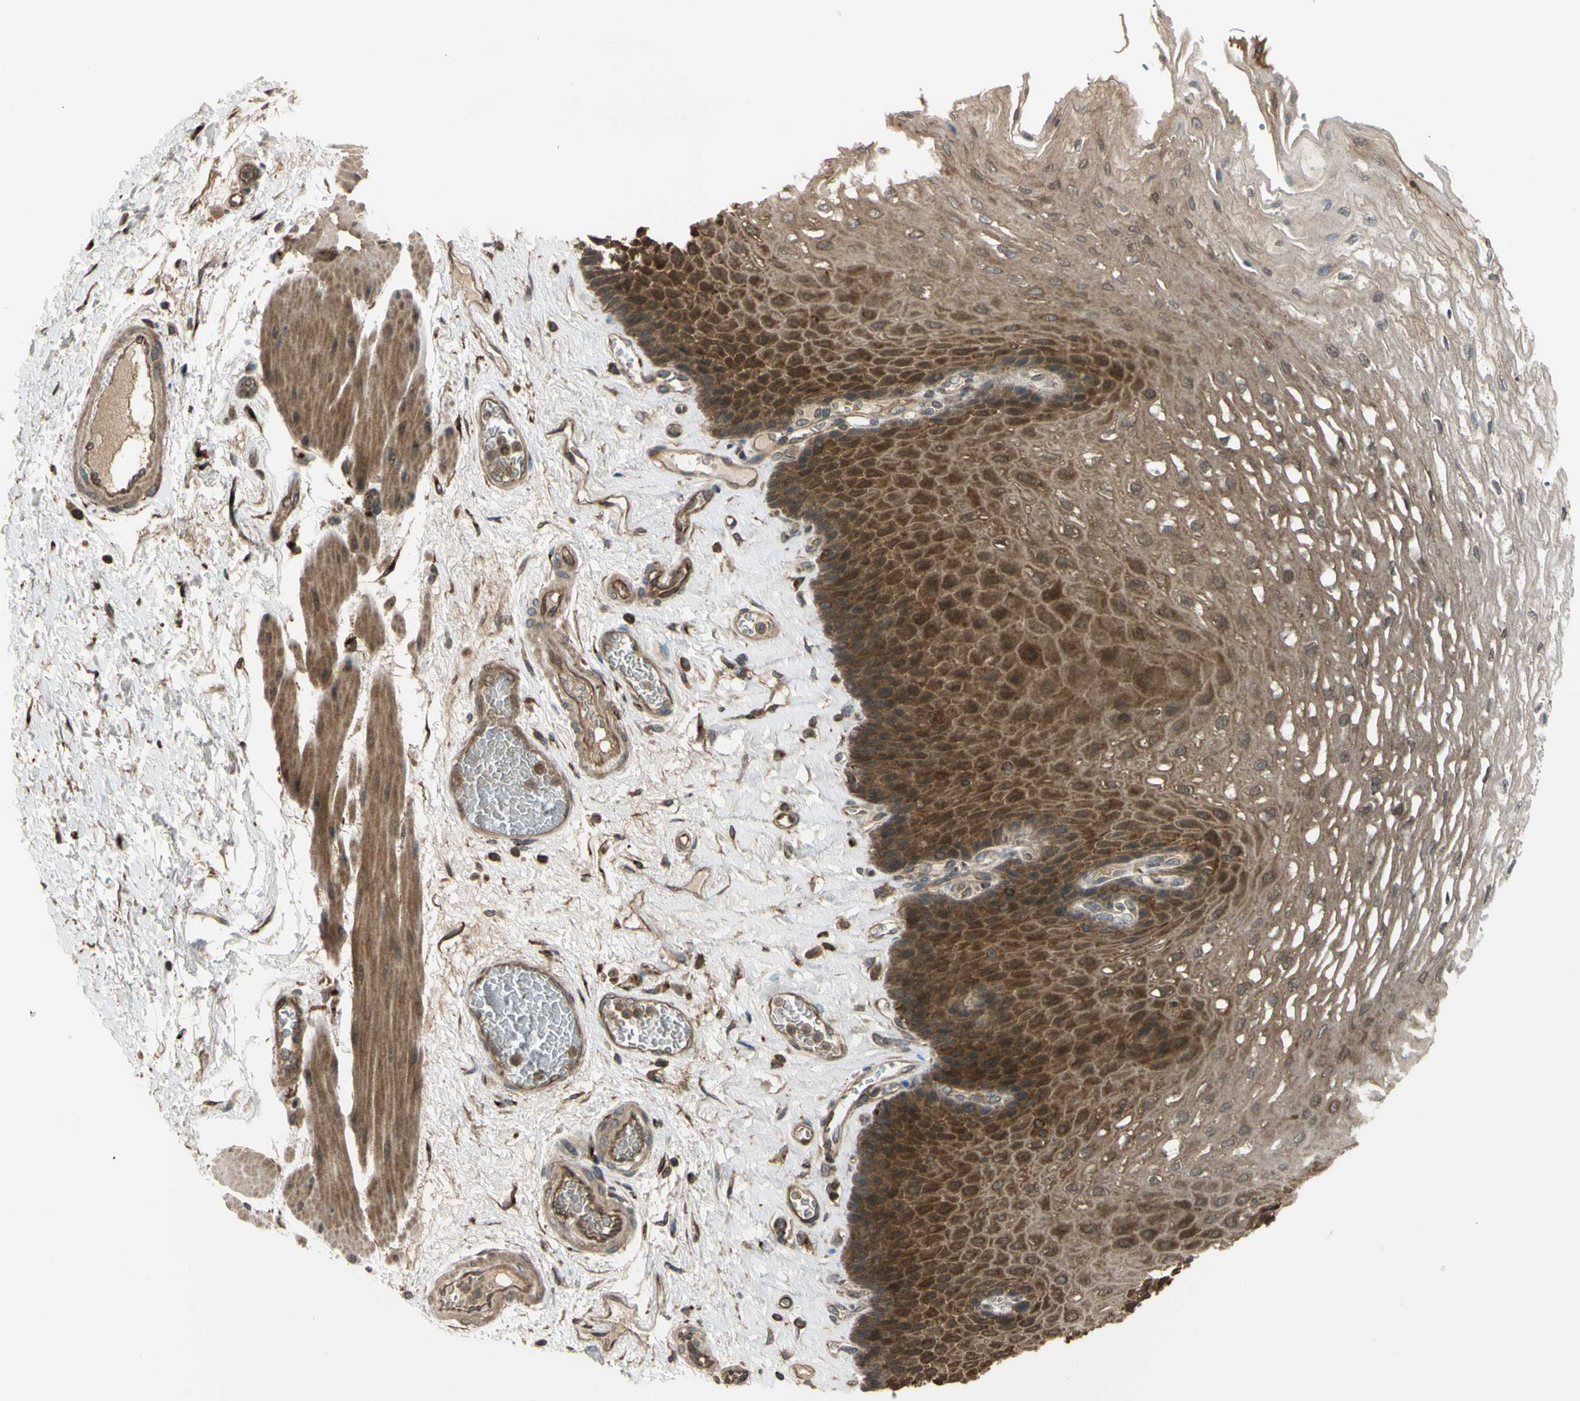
{"staining": {"intensity": "moderate", "quantity": ">75%", "location": "cytoplasmic/membranous,nuclear"}, "tissue": "esophagus", "cell_type": "Squamous epithelial cells", "image_type": "normal", "snomed": [{"axis": "morphology", "description": "Normal tissue, NOS"}, {"axis": "topography", "description": "Esophagus"}], "caption": "Immunohistochemistry (IHC) photomicrograph of normal esophagus: human esophagus stained using immunohistochemistry (IHC) exhibits medium levels of moderate protein expression localized specifically in the cytoplasmic/membranous,nuclear of squamous epithelial cells, appearing as a cytoplasmic/membranous,nuclear brown color.", "gene": "FLII", "patient": {"sex": "female", "age": 72}}